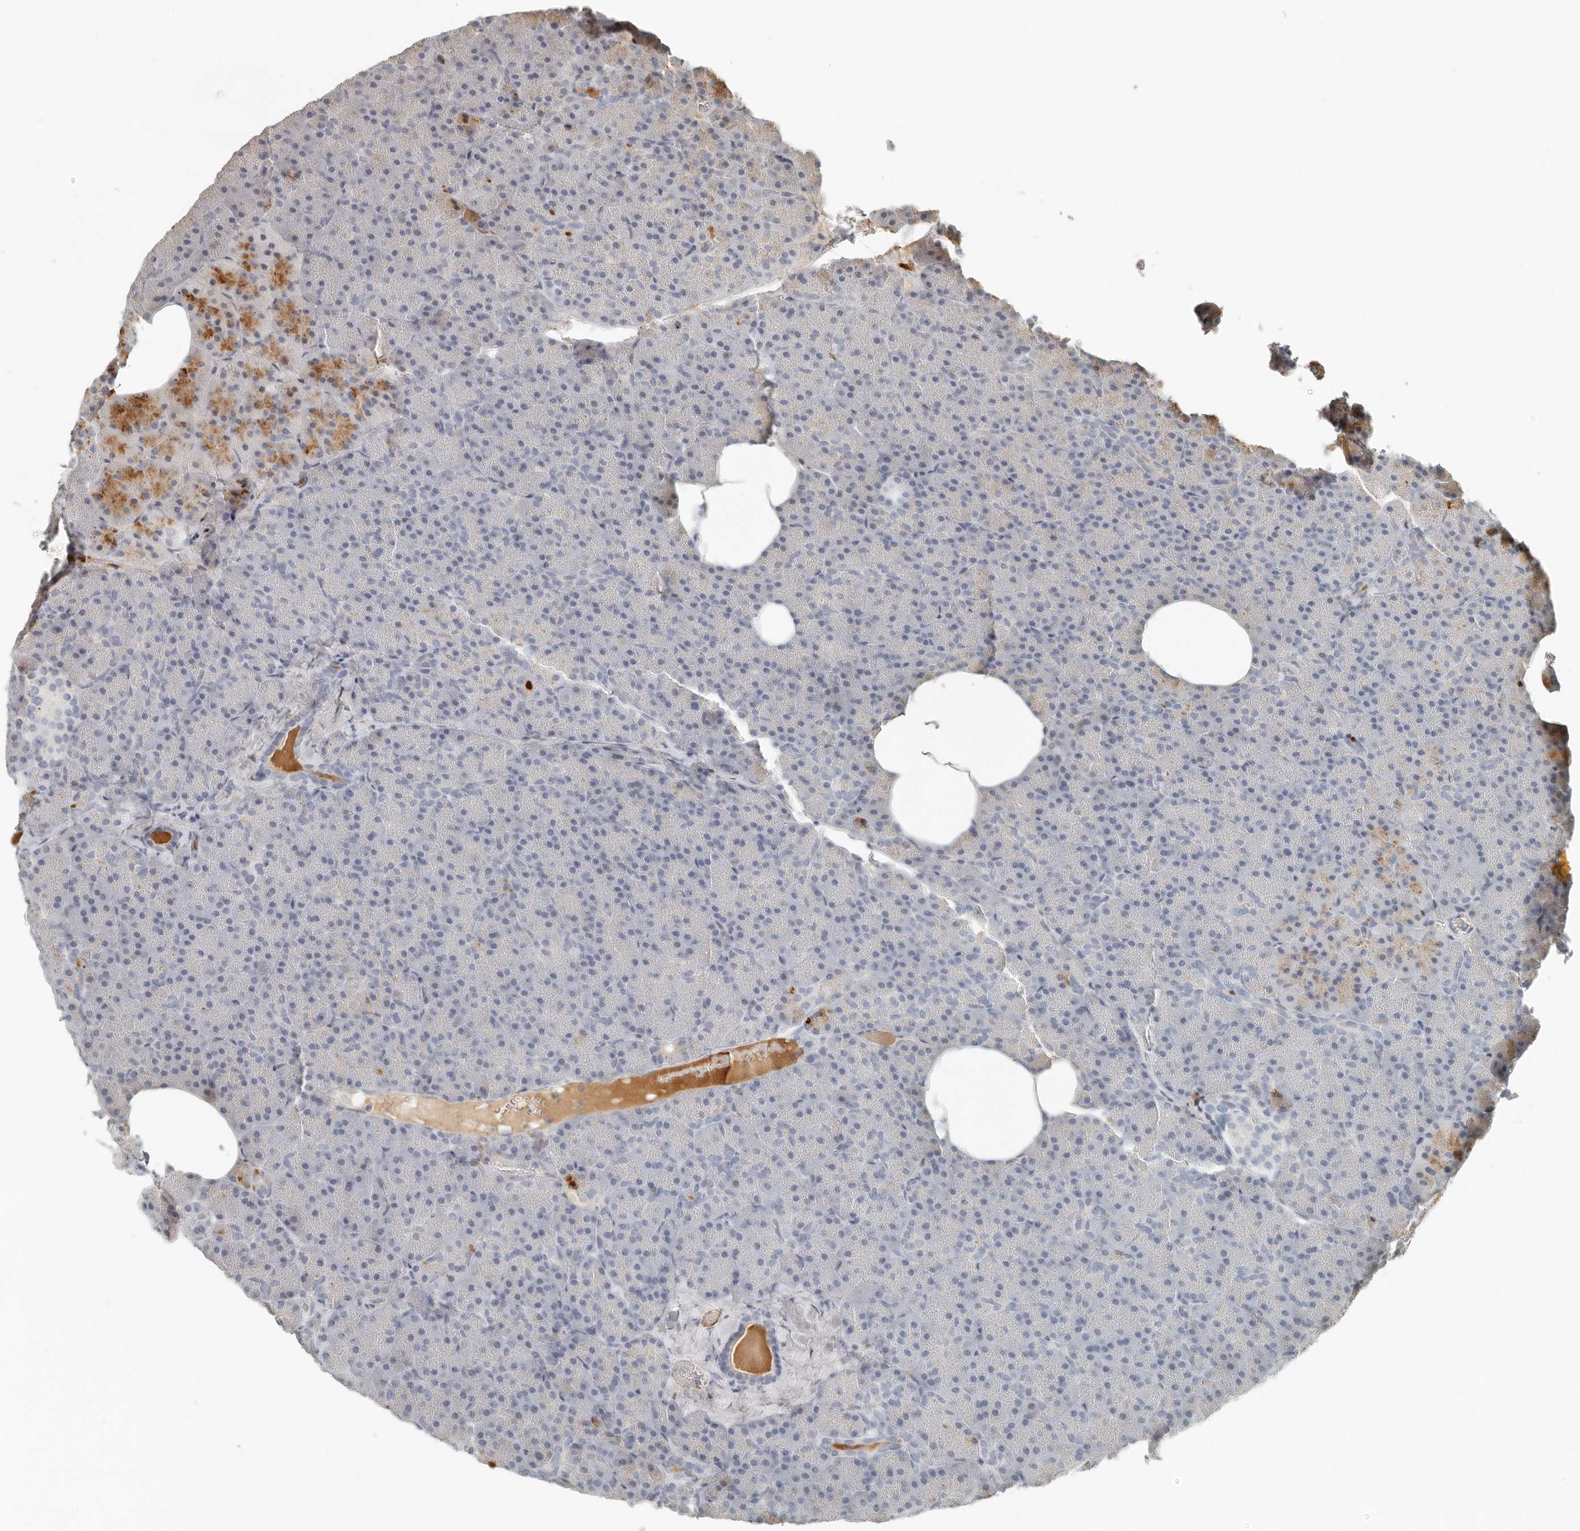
{"staining": {"intensity": "moderate", "quantity": "<25%", "location": "cytoplasmic/membranous"}, "tissue": "pancreas", "cell_type": "Exocrine glandular cells", "image_type": "normal", "snomed": [{"axis": "morphology", "description": "Normal tissue, NOS"}, {"axis": "morphology", "description": "Carcinoid, malignant, NOS"}, {"axis": "topography", "description": "Pancreas"}], "caption": "This image reveals immunohistochemistry (IHC) staining of unremarkable human pancreas, with low moderate cytoplasmic/membranous expression in approximately <25% of exocrine glandular cells.", "gene": "KLHL38", "patient": {"sex": "female", "age": 35}}